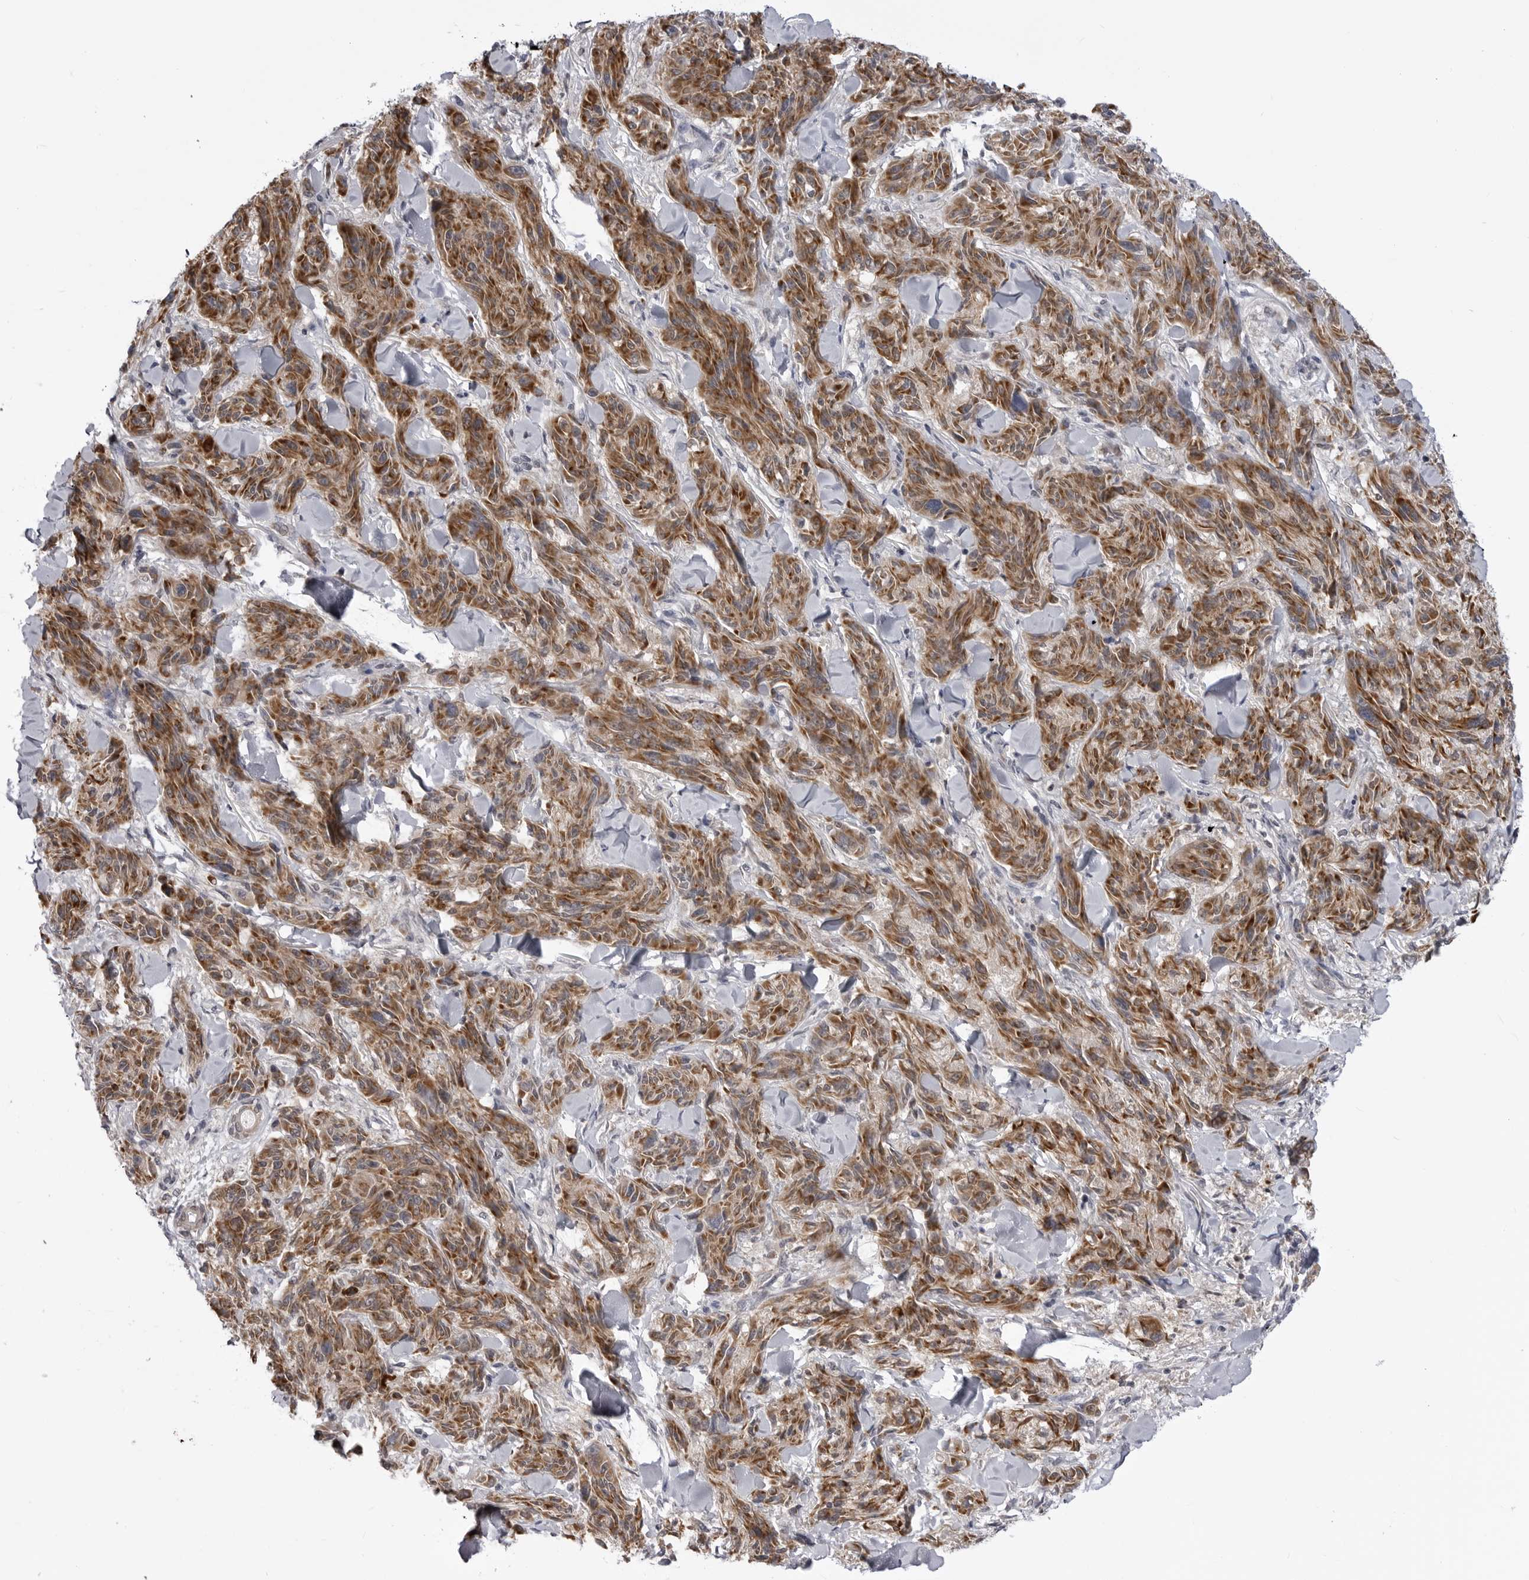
{"staining": {"intensity": "strong", "quantity": ">75%", "location": "cytoplasmic/membranous"}, "tissue": "melanoma", "cell_type": "Tumor cells", "image_type": "cancer", "snomed": [{"axis": "morphology", "description": "Malignant melanoma, NOS"}, {"axis": "topography", "description": "Skin"}], "caption": "Immunohistochemical staining of malignant melanoma demonstrates high levels of strong cytoplasmic/membranous protein staining in about >75% of tumor cells. The staining is performed using DAB (3,3'-diaminobenzidine) brown chromogen to label protein expression. The nuclei are counter-stained blue using hematoxylin.", "gene": "FH", "patient": {"sex": "male", "age": 53}}